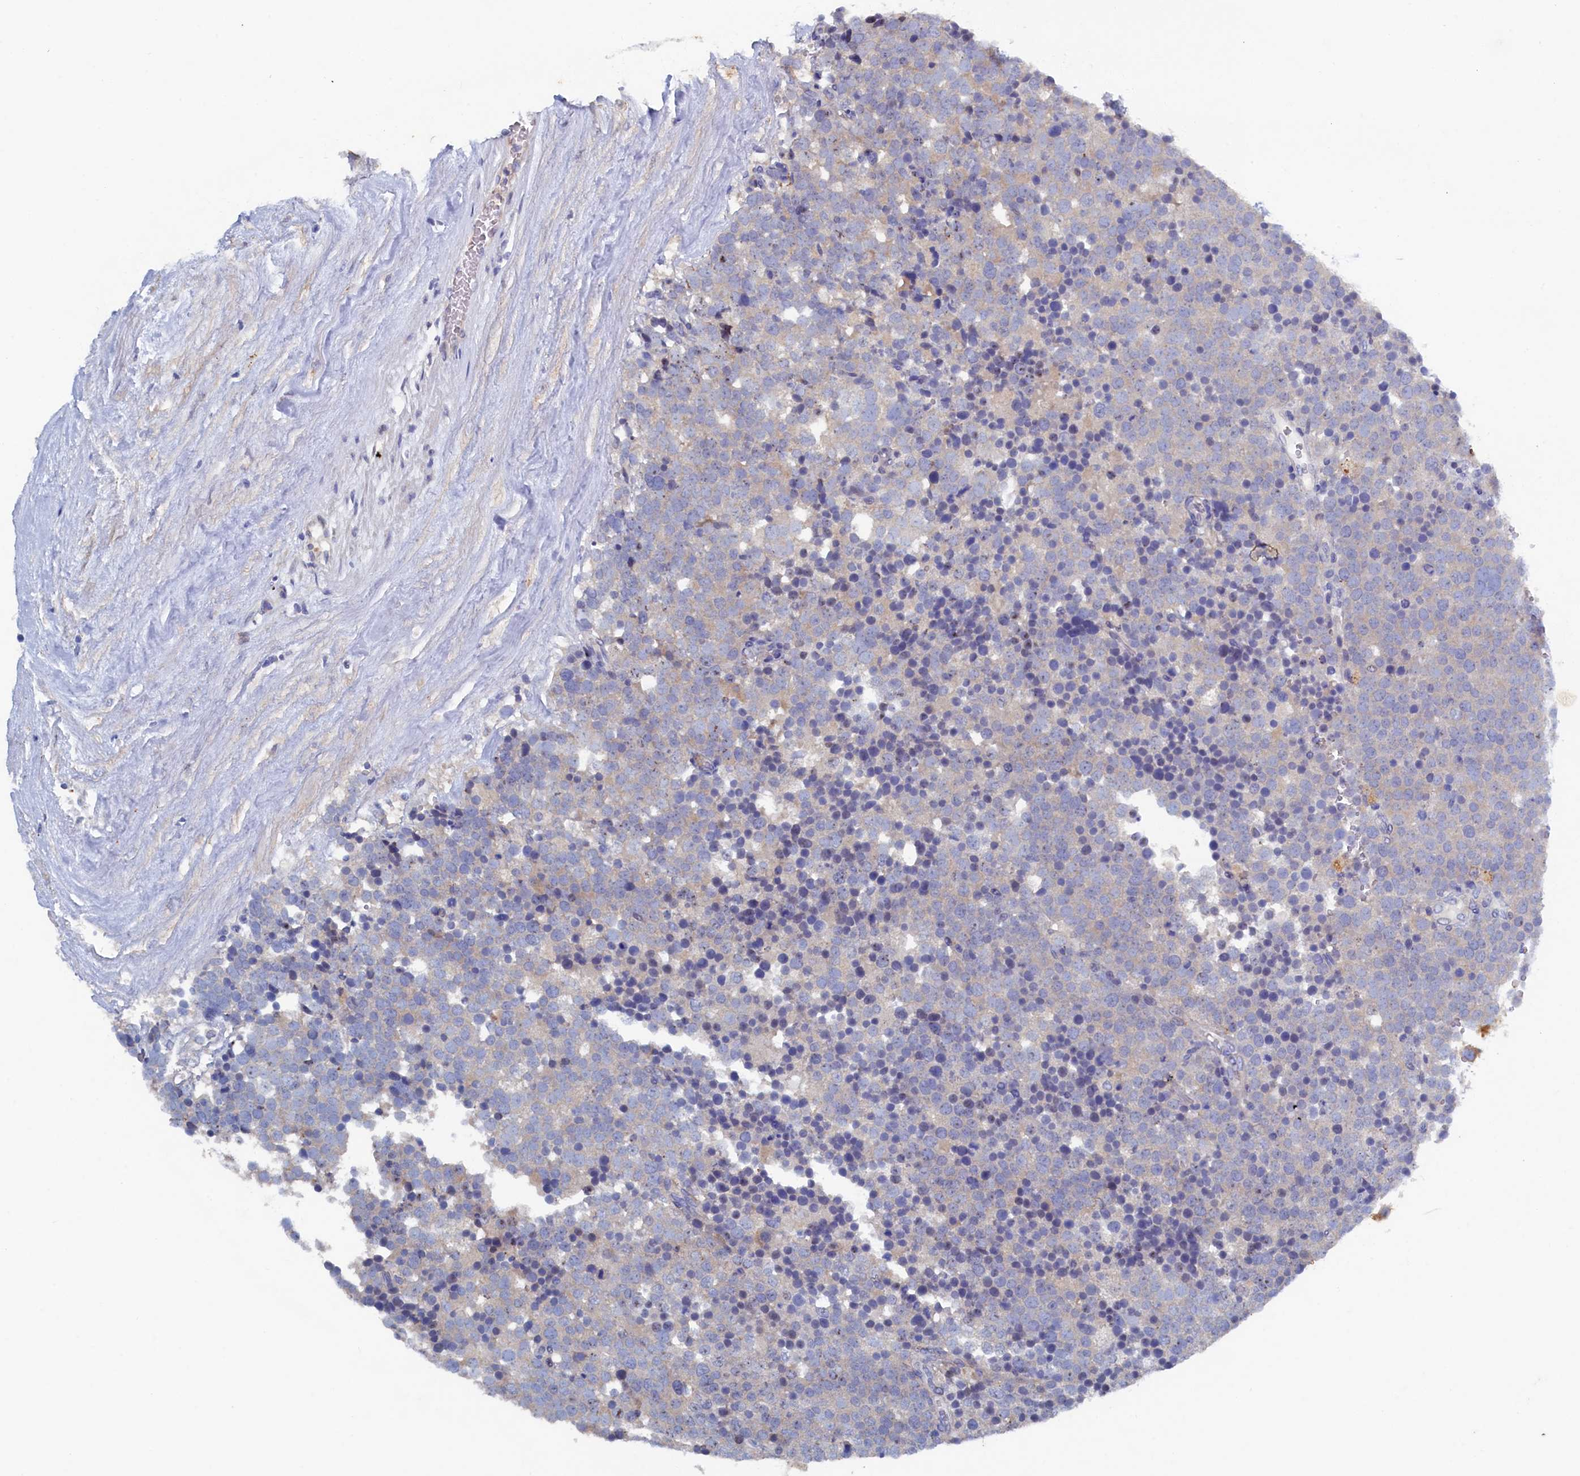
{"staining": {"intensity": "negative", "quantity": "none", "location": "none"}, "tissue": "testis cancer", "cell_type": "Tumor cells", "image_type": "cancer", "snomed": [{"axis": "morphology", "description": "Seminoma, NOS"}, {"axis": "topography", "description": "Testis"}], "caption": "Testis cancer was stained to show a protein in brown. There is no significant positivity in tumor cells.", "gene": "CBLIF", "patient": {"sex": "male", "age": 71}}